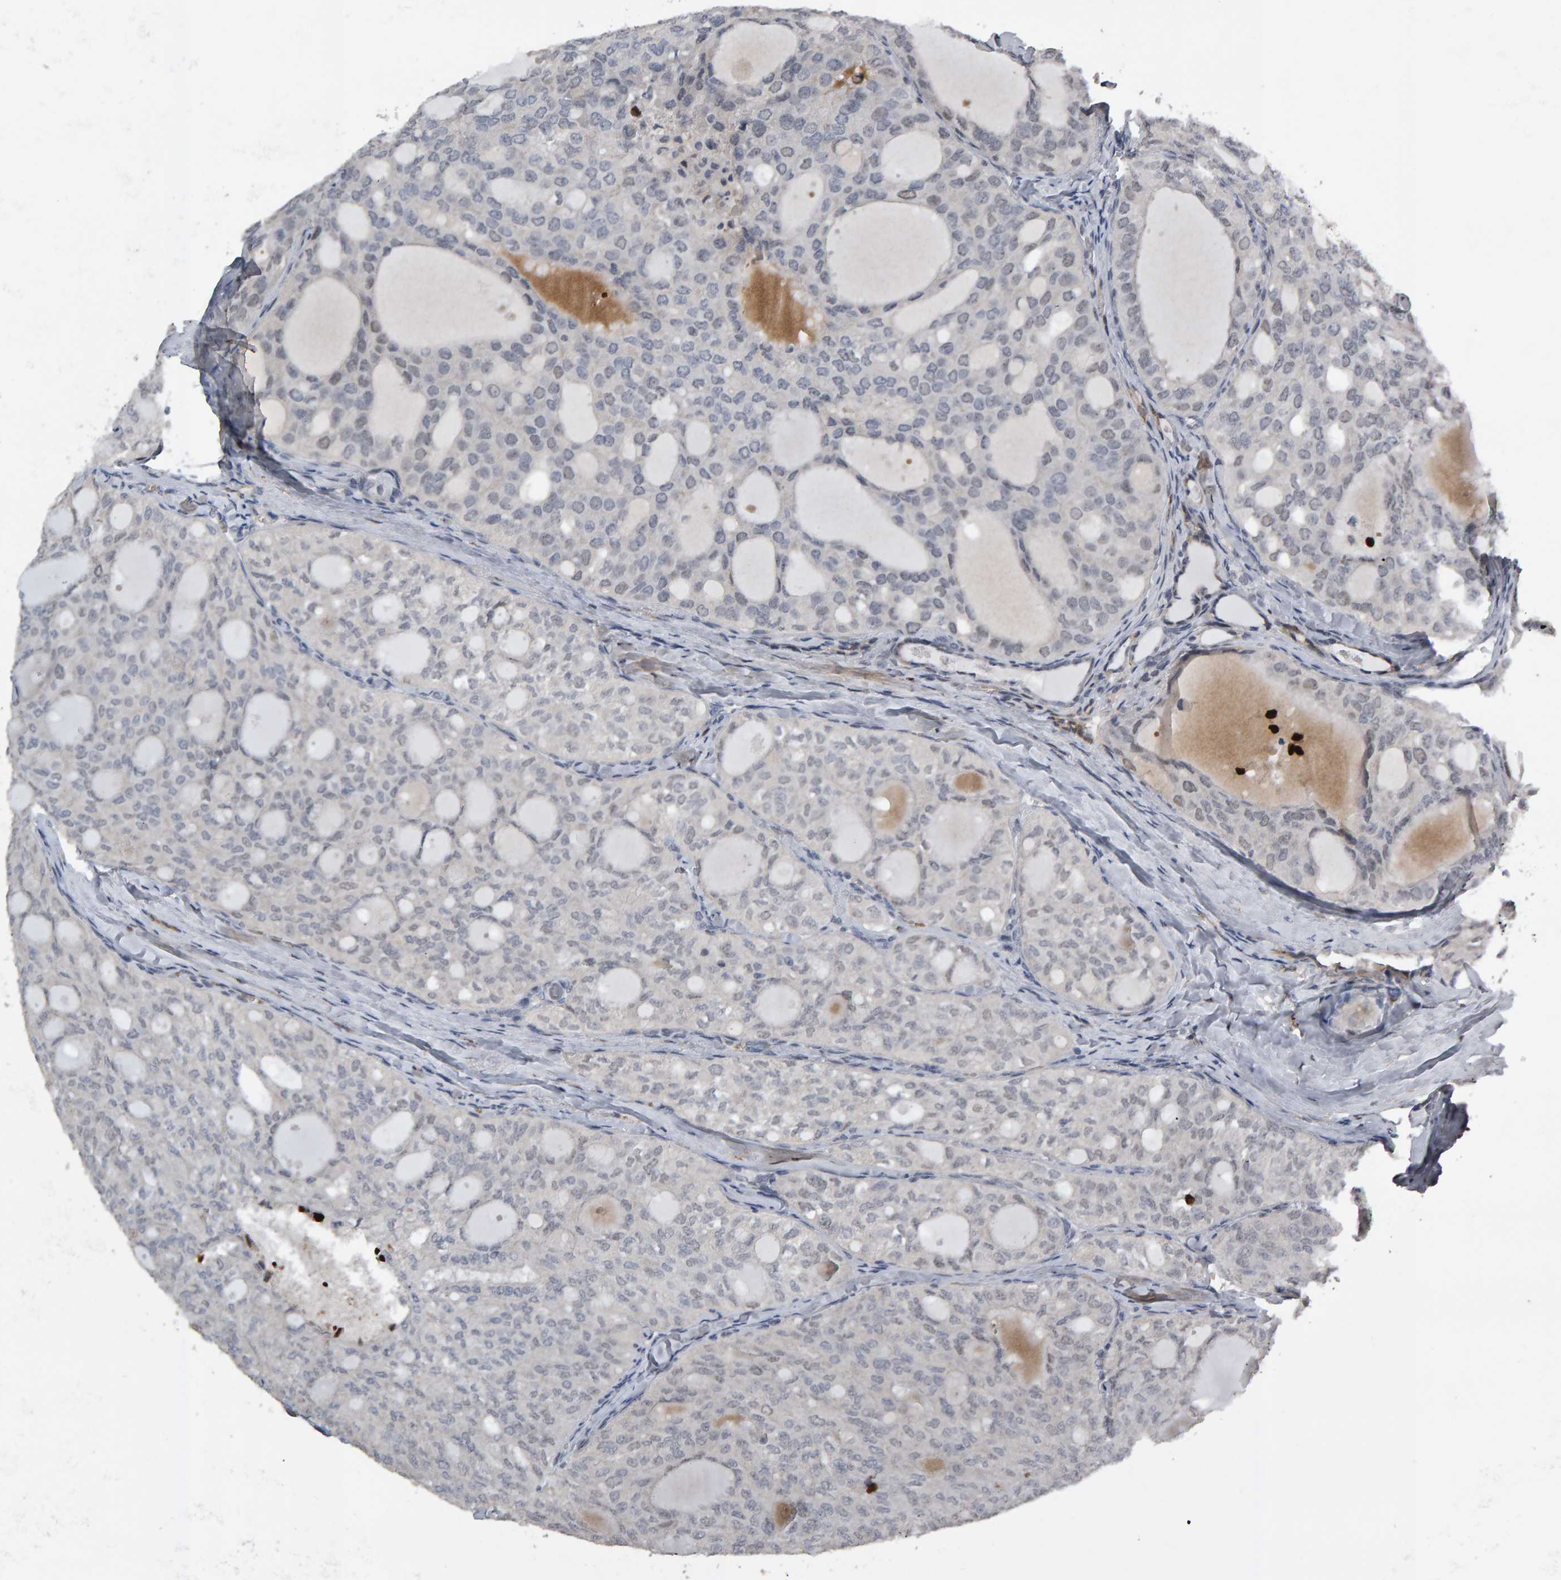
{"staining": {"intensity": "negative", "quantity": "none", "location": "none"}, "tissue": "thyroid cancer", "cell_type": "Tumor cells", "image_type": "cancer", "snomed": [{"axis": "morphology", "description": "Follicular adenoma carcinoma, NOS"}, {"axis": "topography", "description": "Thyroid gland"}], "caption": "IHC image of human thyroid cancer stained for a protein (brown), which shows no positivity in tumor cells.", "gene": "IPO8", "patient": {"sex": "male", "age": 75}}